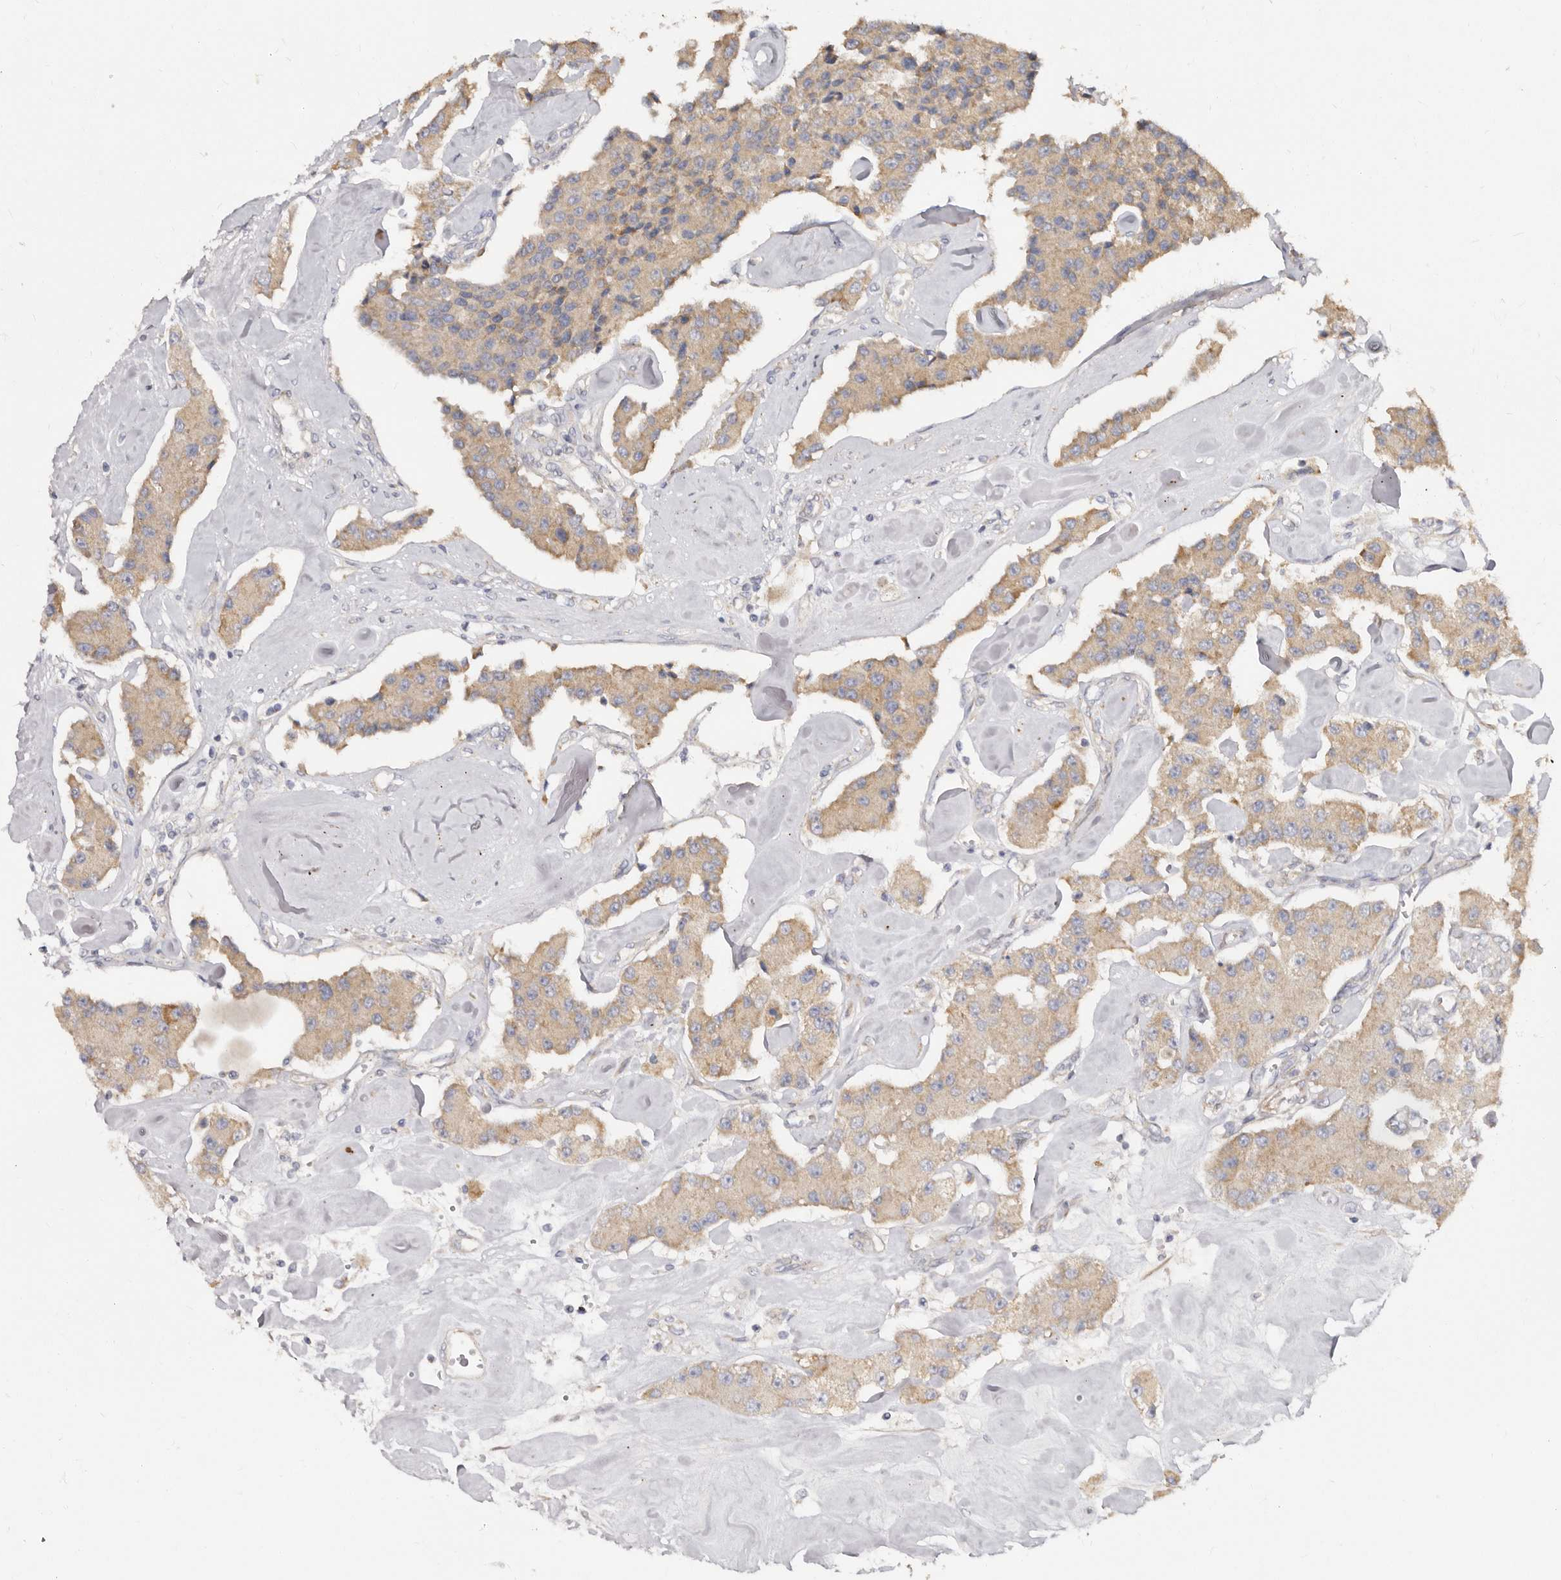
{"staining": {"intensity": "weak", "quantity": ">75%", "location": "cytoplasmic/membranous"}, "tissue": "carcinoid", "cell_type": "Tumor cells", "image_type": "cancer", "snomed": [{"axis": "morphology", "description": "Carcinoid, malignant, NOS"}, {"axis": "topography", "description": "Pancreas"}], "caption": "IHC staining of carcinoid, which shows low levels of weak cytoplasmic/membranous positivity in about >75% of tumor cells indicating weak cytoplasmic/membranous protein staining. The staining was performed using DAB (3,3'-diaminobenzidine) (brown) for protein detection and nuclei were counterstained in hematoxylin (blue).", "gene": "BAIAP2L1", "patient": {"sex": "male", "age": 41}}